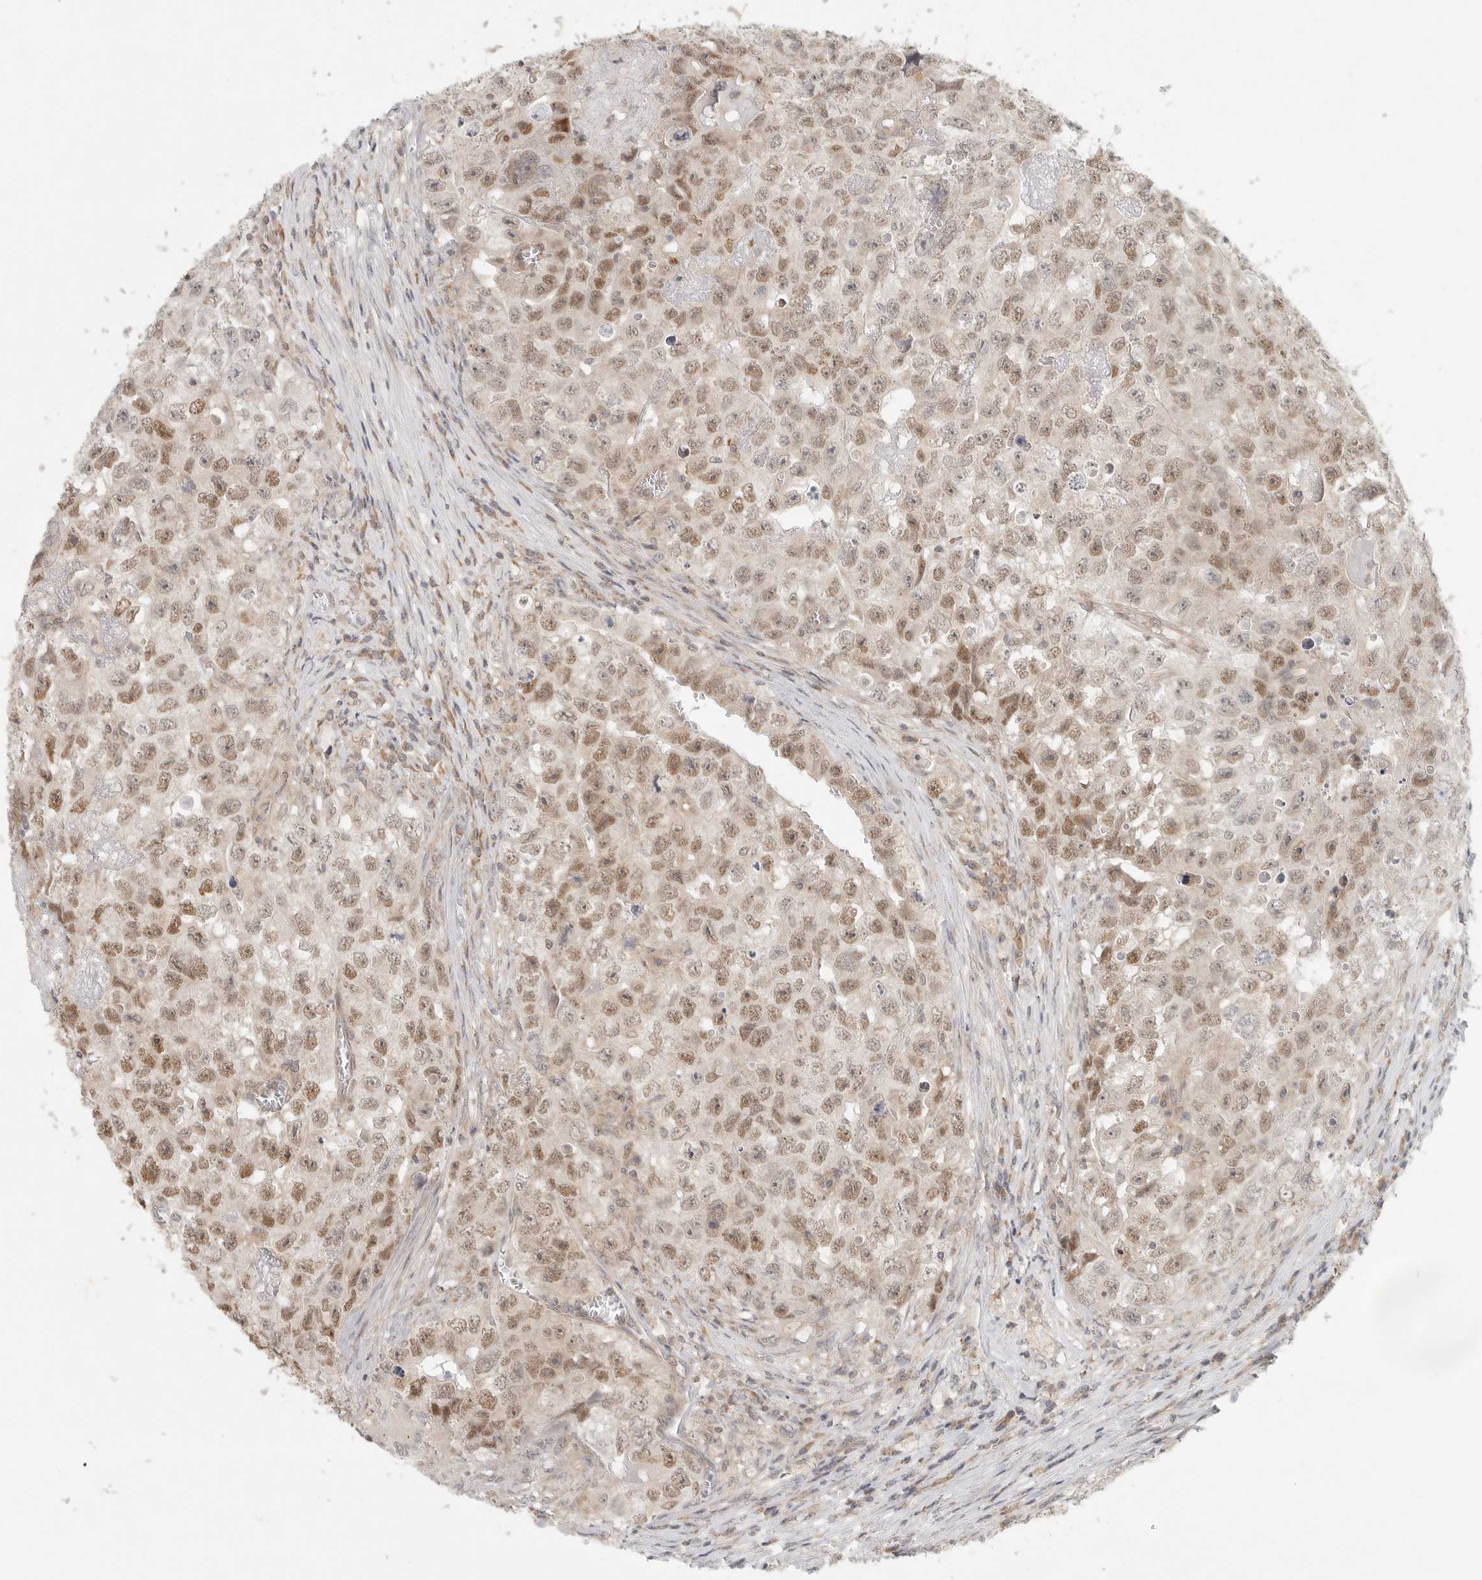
{"staining": {"intensity": "moderate", "quantity": "<25%", "location": "cytoplasmic/membranous,nuclear"}, "tissue": "testis cancer", "cell_type": "Tumor cells", "image_type": "cancer", "snomed": [{"axis": "morphology", "description": "Seminoma, NOS"}, {"axis": "morphology", "description": "Carcinoma, Embryonal, NOS"}, {"axis": "topography", "description": "Testis"}], "caption": "IHC of testis cancer reveals low levels of moderate cytoplasmic/membranous and nuclear expression in approximately <25% of tumor cells. (DAB = brown stain, brightfield microscopy at high magnification).", "gene": "HDAC6", "patient": {"sex": "male", "age": 43}}